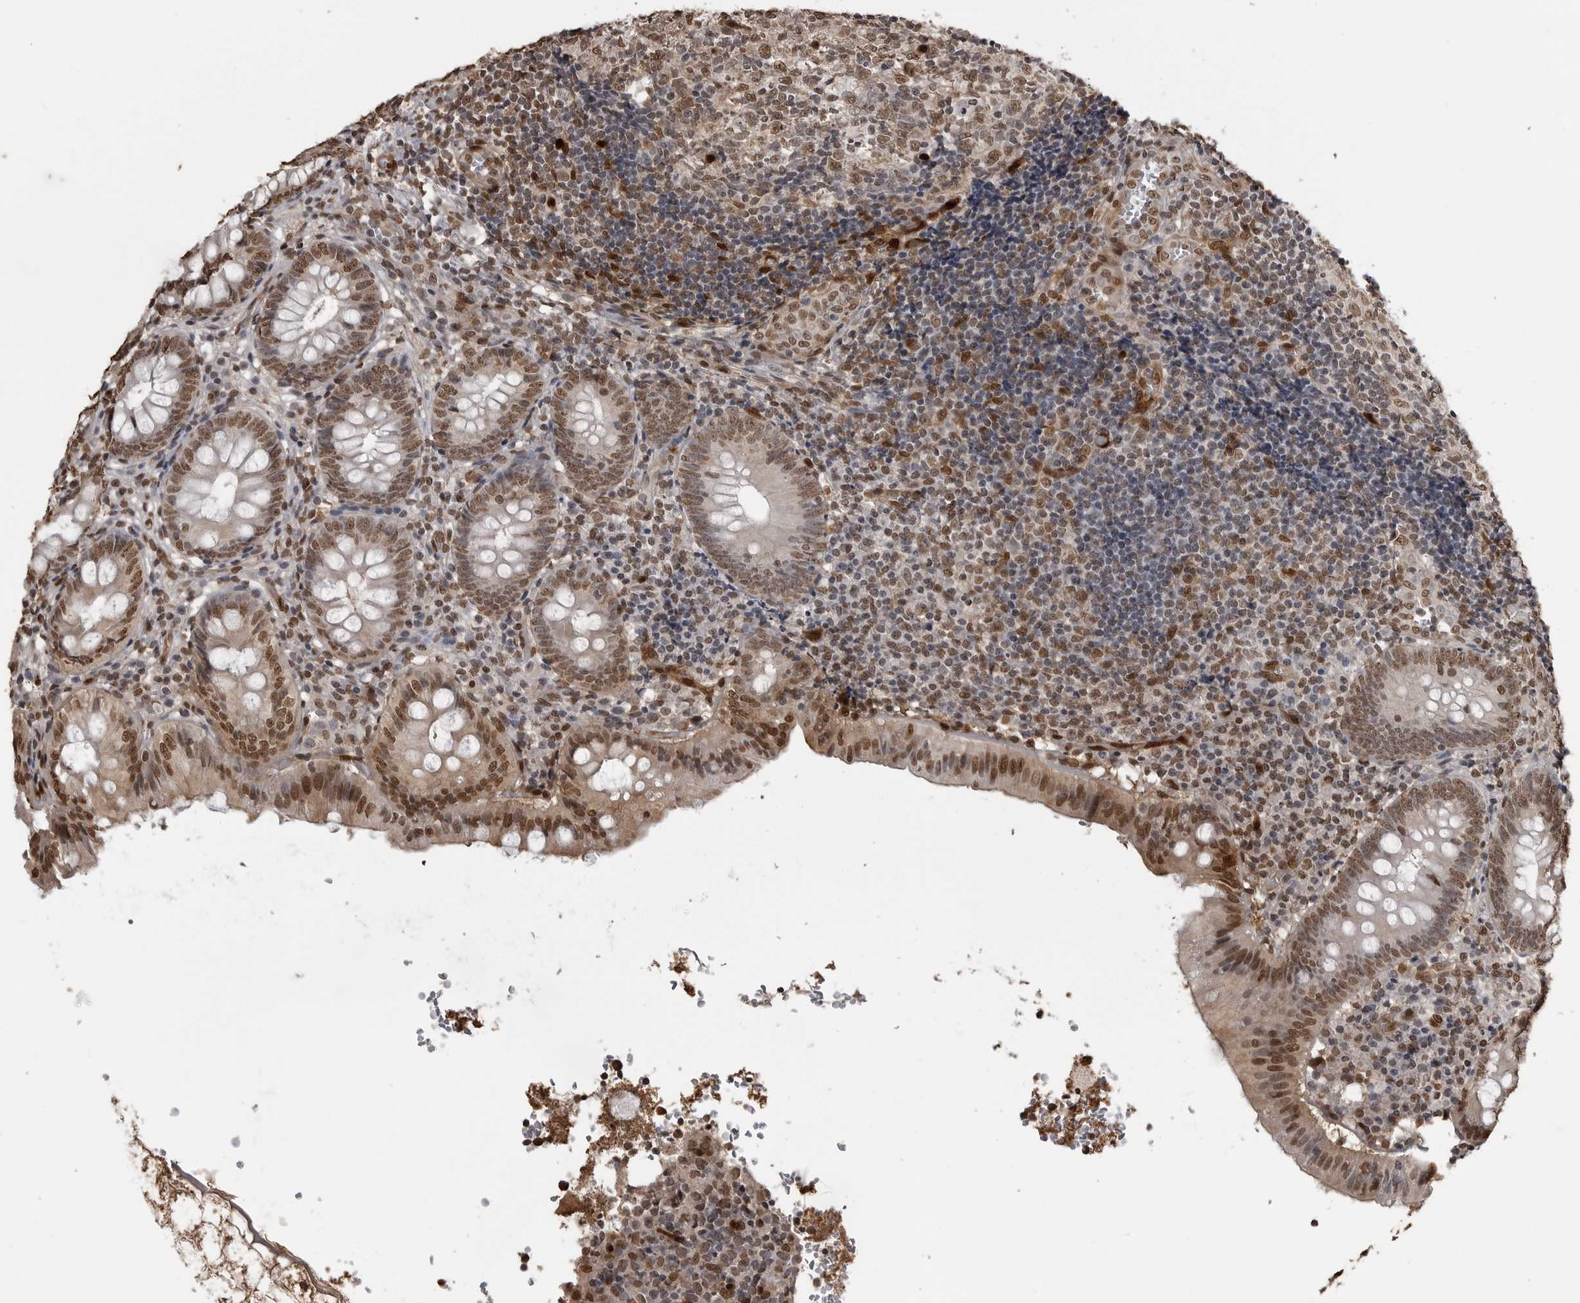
{"staining": {"intensity": "moderate", "quantity": ">75%", "location": "cytoplasmic/membranous,nuclear"}, "tissue": "appendix", "cell_type": "Glandular cells", "image_type": "normal", "snomed": [{"axis": "morphology", "description": "Normal tissue, NOS"}, {"axis": "topography", "description": "Appendix"}], "caption": "High-magnification brightfield microscopy of normal appendix stained with DAB (brown) and counterstained with hematoxylin (blue). glandular cells exhibit moderate cytoplasmic/membranous,nuclear expression is appreciated in about>75% of cells. The staining was performed using DAB to visualize the protein expression in brown, while the nuclei were stained in blue with hematoxylin (Magnification: 20x).", "gene": "SMAD2", "patient": {"sex": "male", "age": 8}}